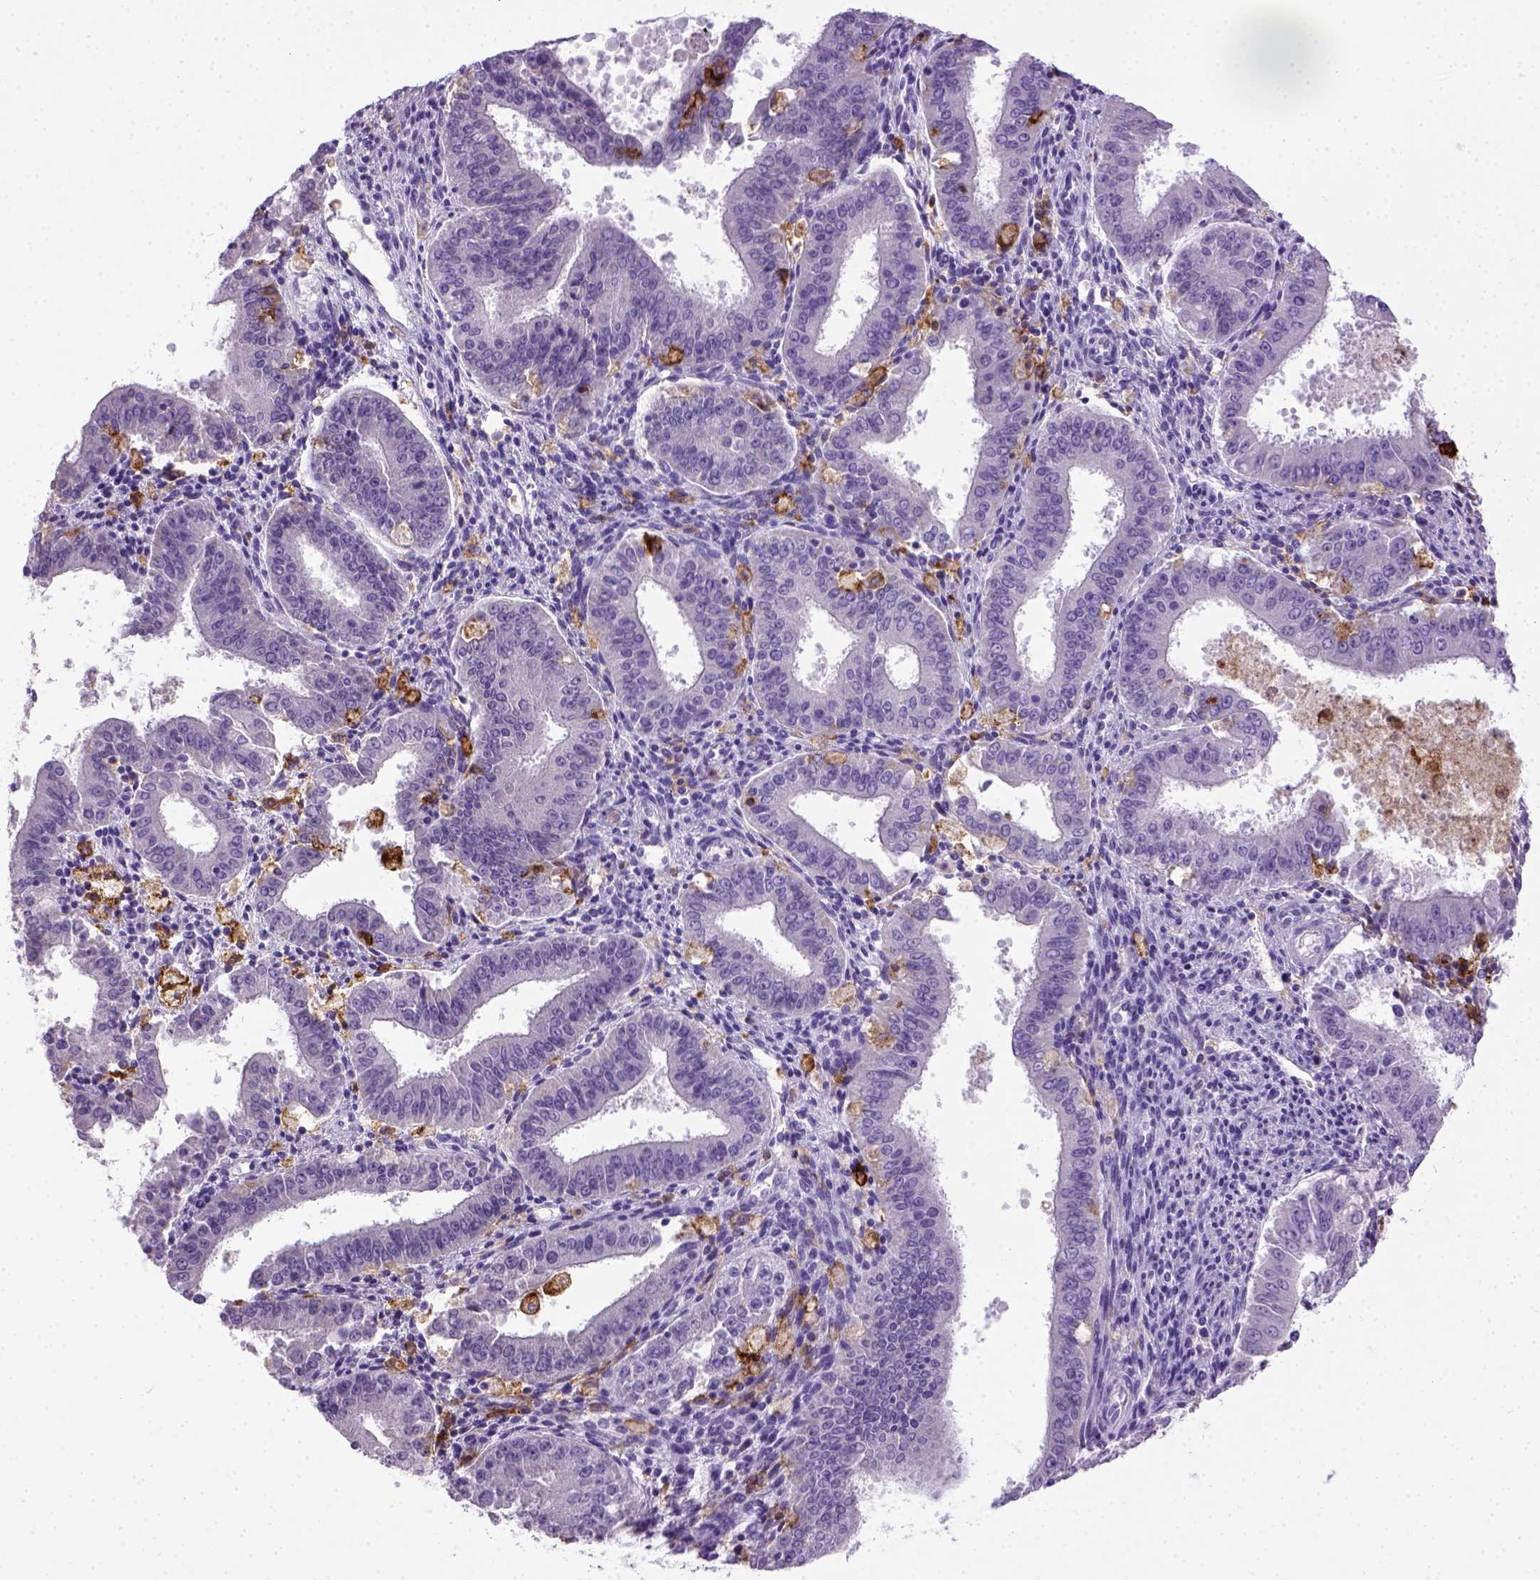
{"staining": {"intensity": "negative", "quantity": "none", "location": "none"}, "tissue": "ovarian cancer", "cell_type": "Tumor cells", "image_type": "cancer", "snomed": [{"axis": "morphology", "description": "Carcinoma, endometroid"}, {"axis": "topography", "description": "Ovary"}], "caption": "Tumor cells are negative for protein expression in human endometroid carcinoma (ovarian). (DAB (3,3'-diaminobenzidine) IHC visualized using brightfield microscopy, high magnification).", "gene": "ITGAX", "patient": {"sex": "female", "age": 42}}